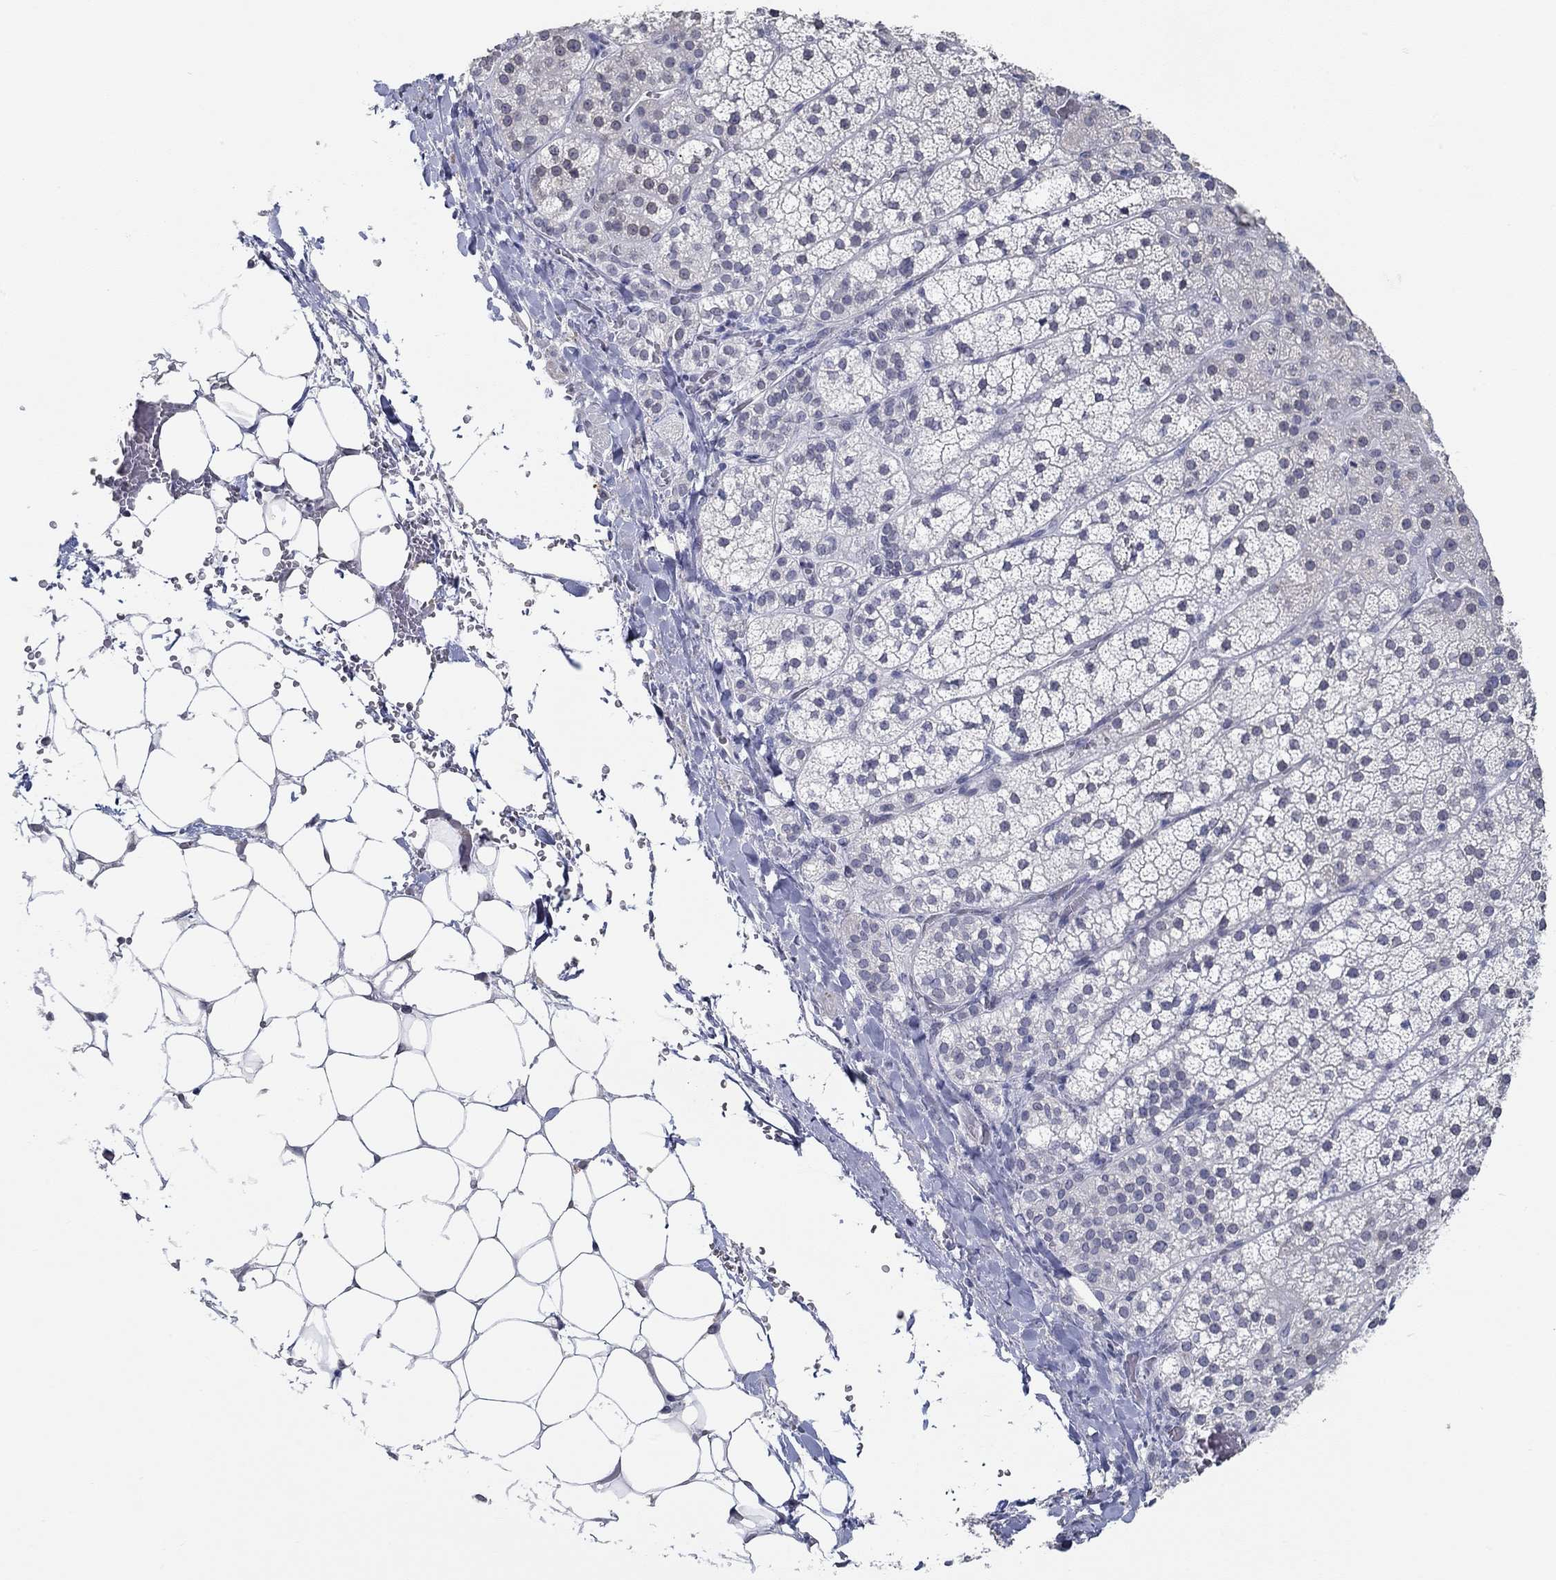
{"staining": {"intensity": "negative", "quantity": "none", "location": "none"}, "tissue": "adrenal gland", "cell_type": "Glandular cells", "image_type": "normal", "snomed": [{"axis": "morphology", "description": "Normal tissue, NOS"}, {"axis": "topography", "description": "Adrenal gland"}], "caption": "Image shows no significant protein expression in glandular cells of normal adrenal gland.", "gene": "NUP155", "patient": {"sex": "male", "age": 53}}